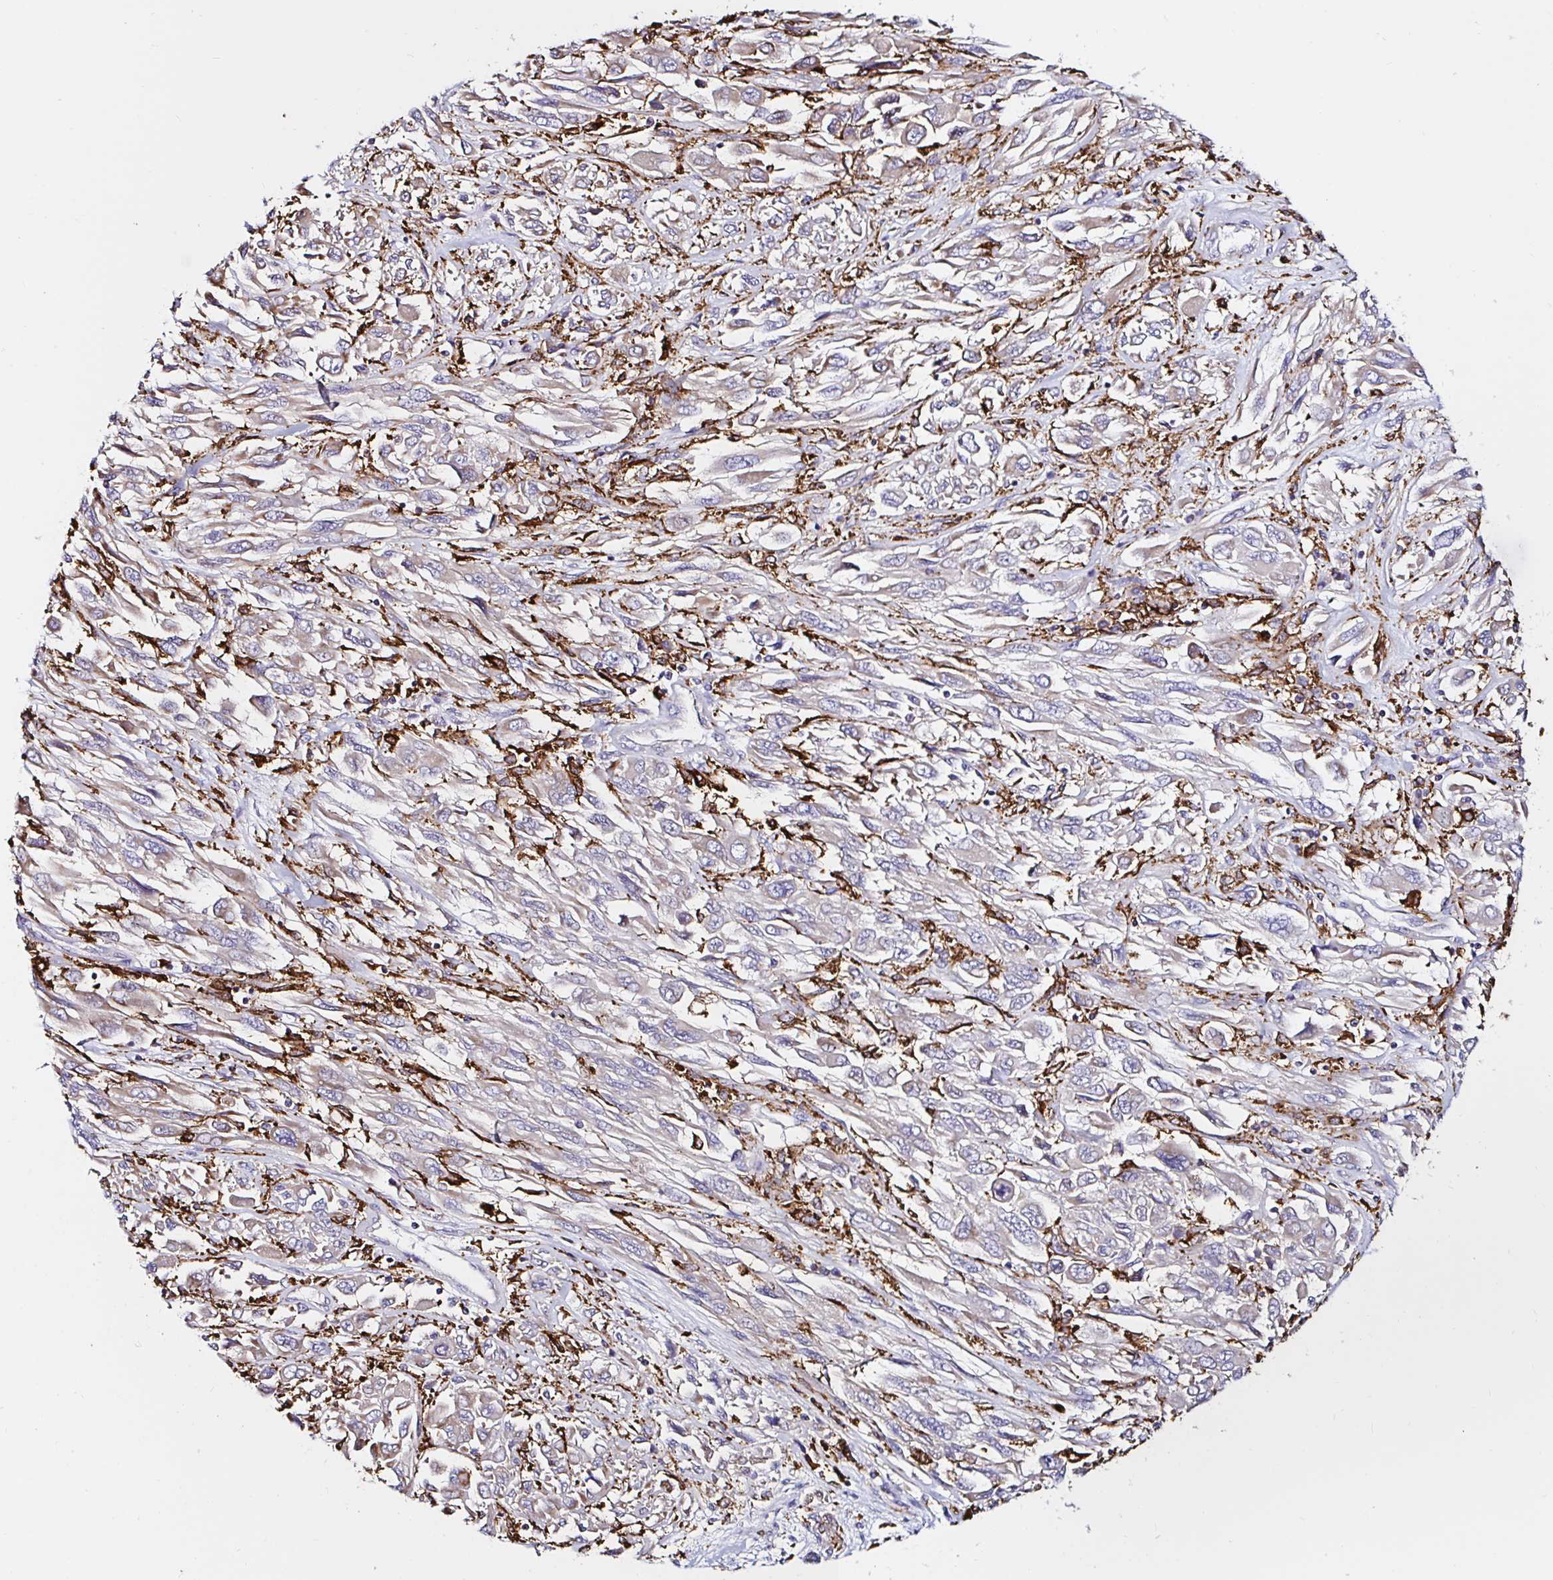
{"staining": {"intensity": "weak", "quantity": "<25%", "location": "cytoplasmic/membranous"}, "tissue": "melanoma", "cell_type": "Tumor cells", "image_type": "cancer", "snomed": [{"axis": "morphology", "description": "Malignant melanoma, NOS"}, {"axis": "topography", "description": "Skin"}], "caption": "Protein analysis of melanoma shows no significant staining in tumor cells.", "gene": "MSR1", "patient": {"sex": "female", "age": 91}}